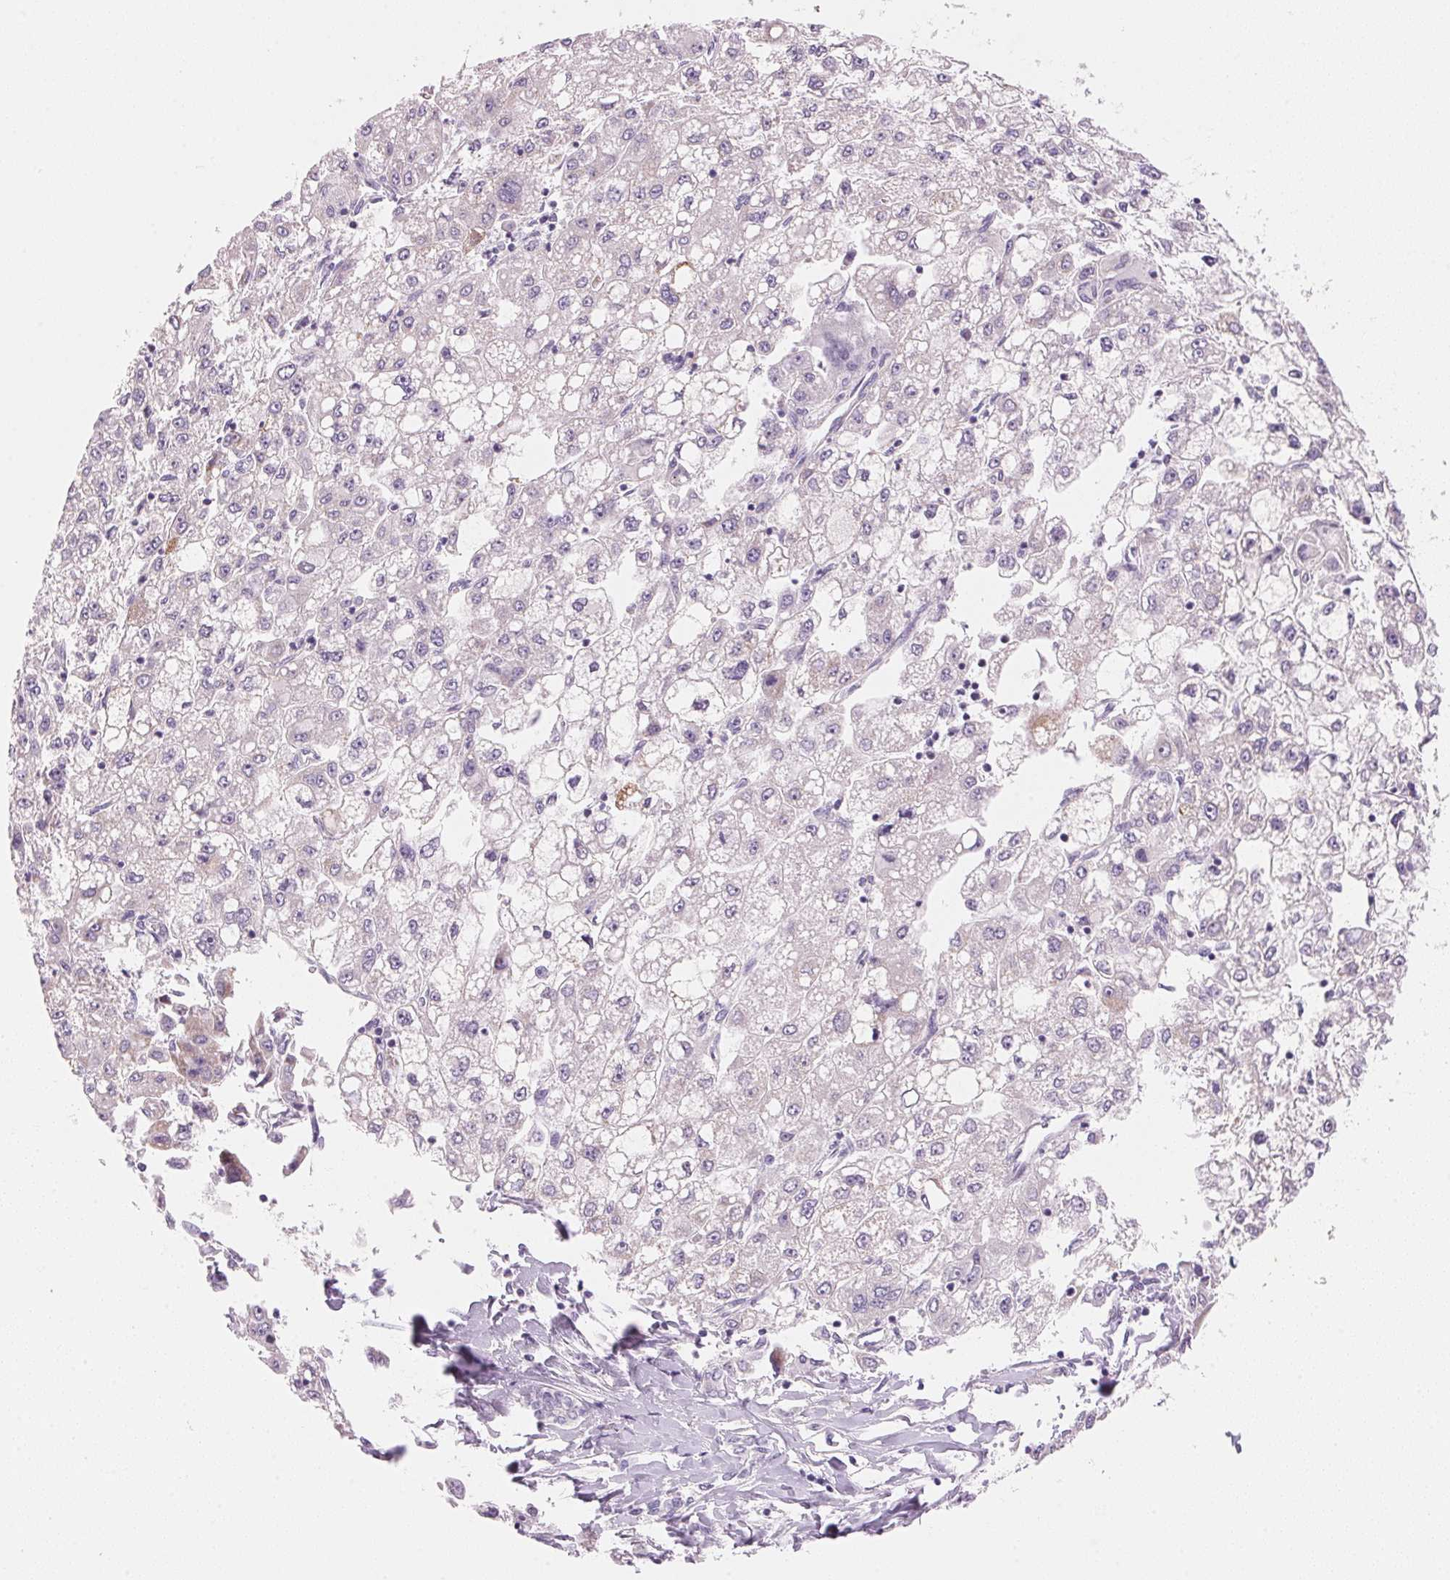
{"staining": {"intensity": "negative", "quantity": "none", "location": "none"}, "tissue": "liver cancer", "cell_type": "Tumor cells", "image_type": "cancer", "snomed": [{"axis": "morphology", "description": "Carcinoma, Hepatocellular, NOS"}, {"axis": "topography", "description": "Liver"}], "caption": "This is an IHC image of human hepatocellular carcinoma (liver). There is no staining in tumor cells.", "gene": "CYP11B1", "patient": {"sex": "male", "age": 40}}